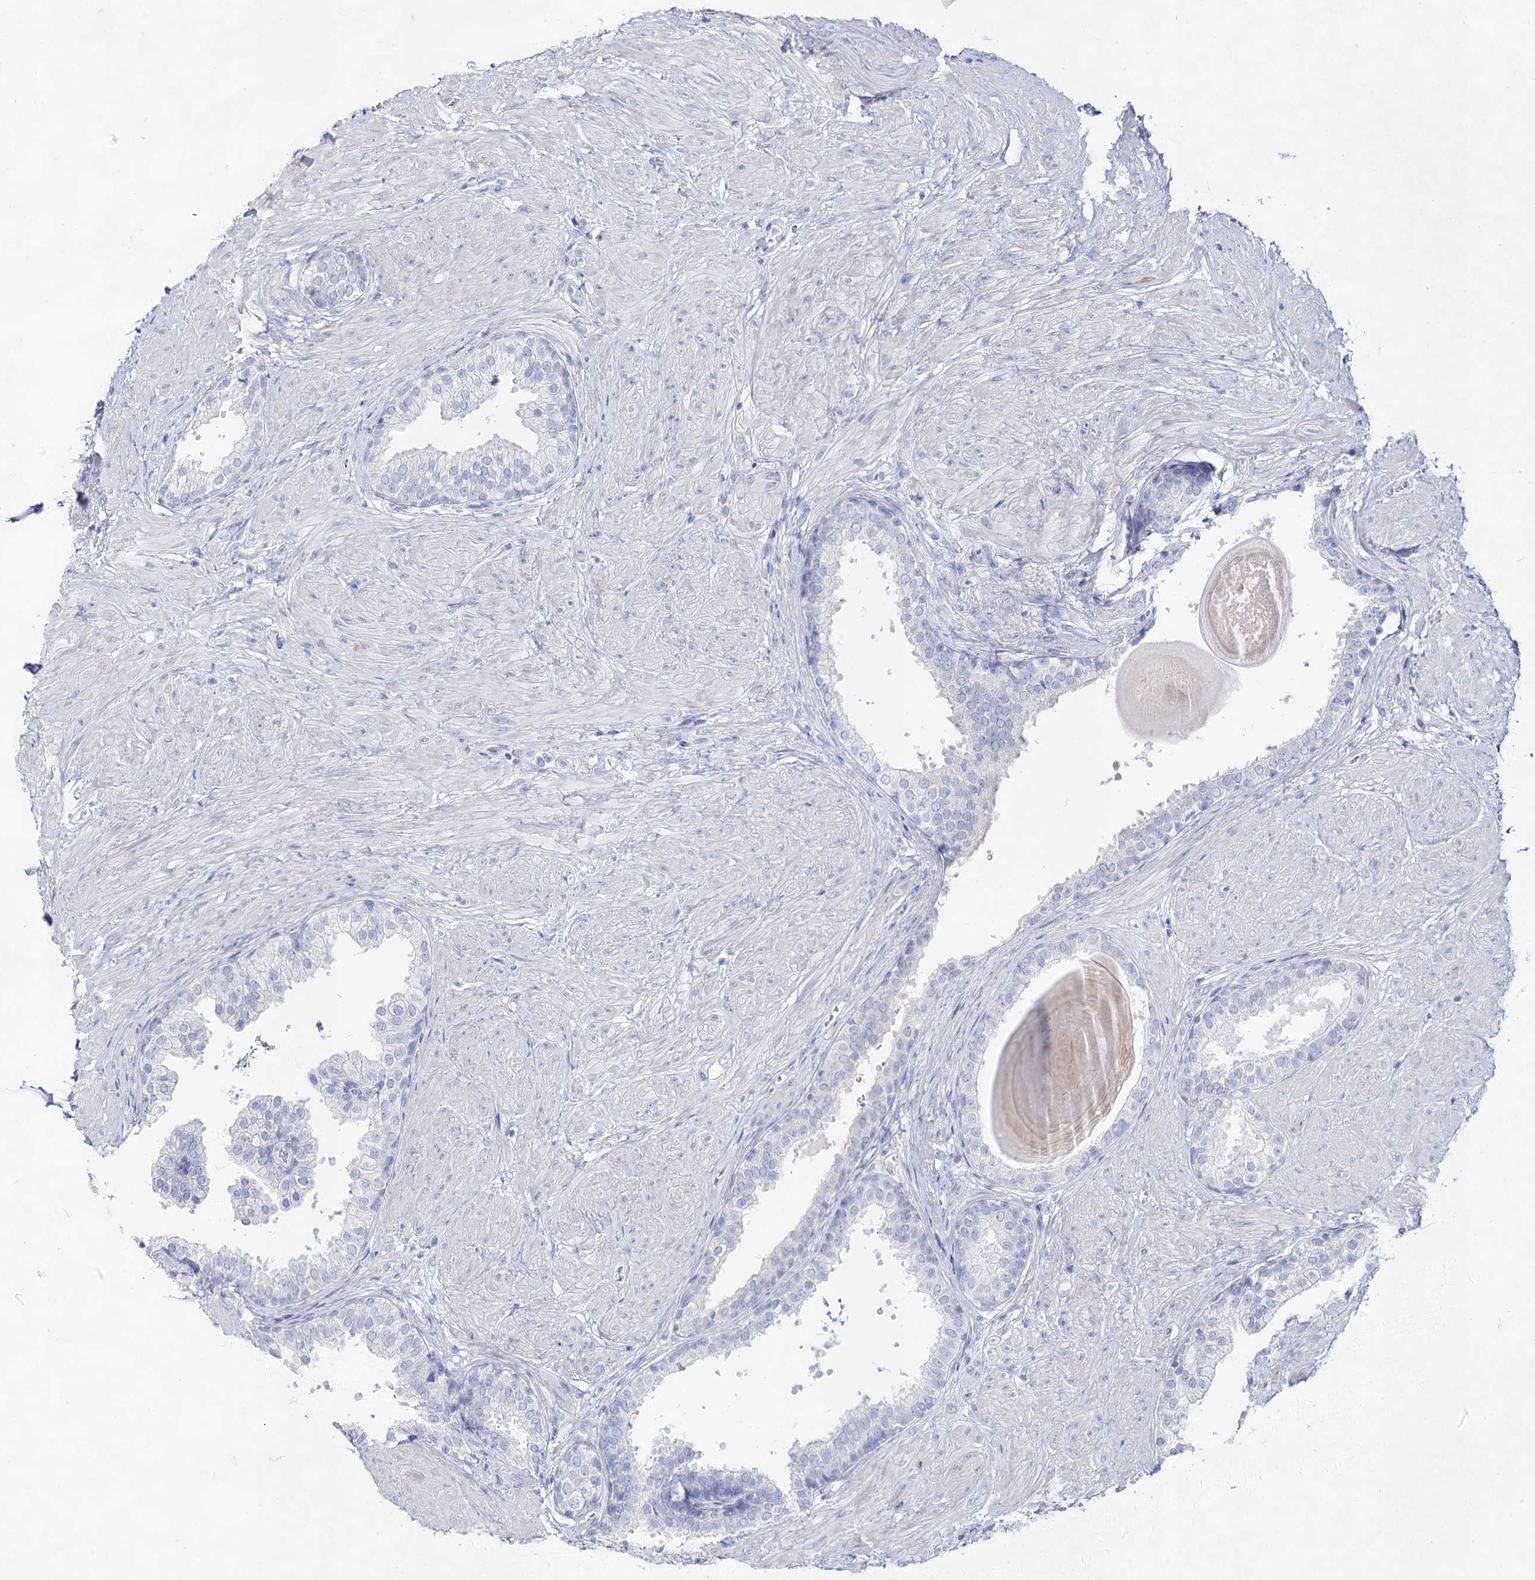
{"staining": {"intensity": "negative", "quantity": "none", "location": "none"}, "tissue": "prostate", "cell_type": "Glandular cells", "image_type": "normal", "snomed": [{"axis": "morphology", "description": "Normal tissue, NOS"}, {"axis": "topography", "description": "Prostate"}], "caption": "Histopathology image shows no protein positivity in glandular cells of unremarkable prostate.", "gene": "ACRV1", "patient": {"sex": "male", "age": 48}}